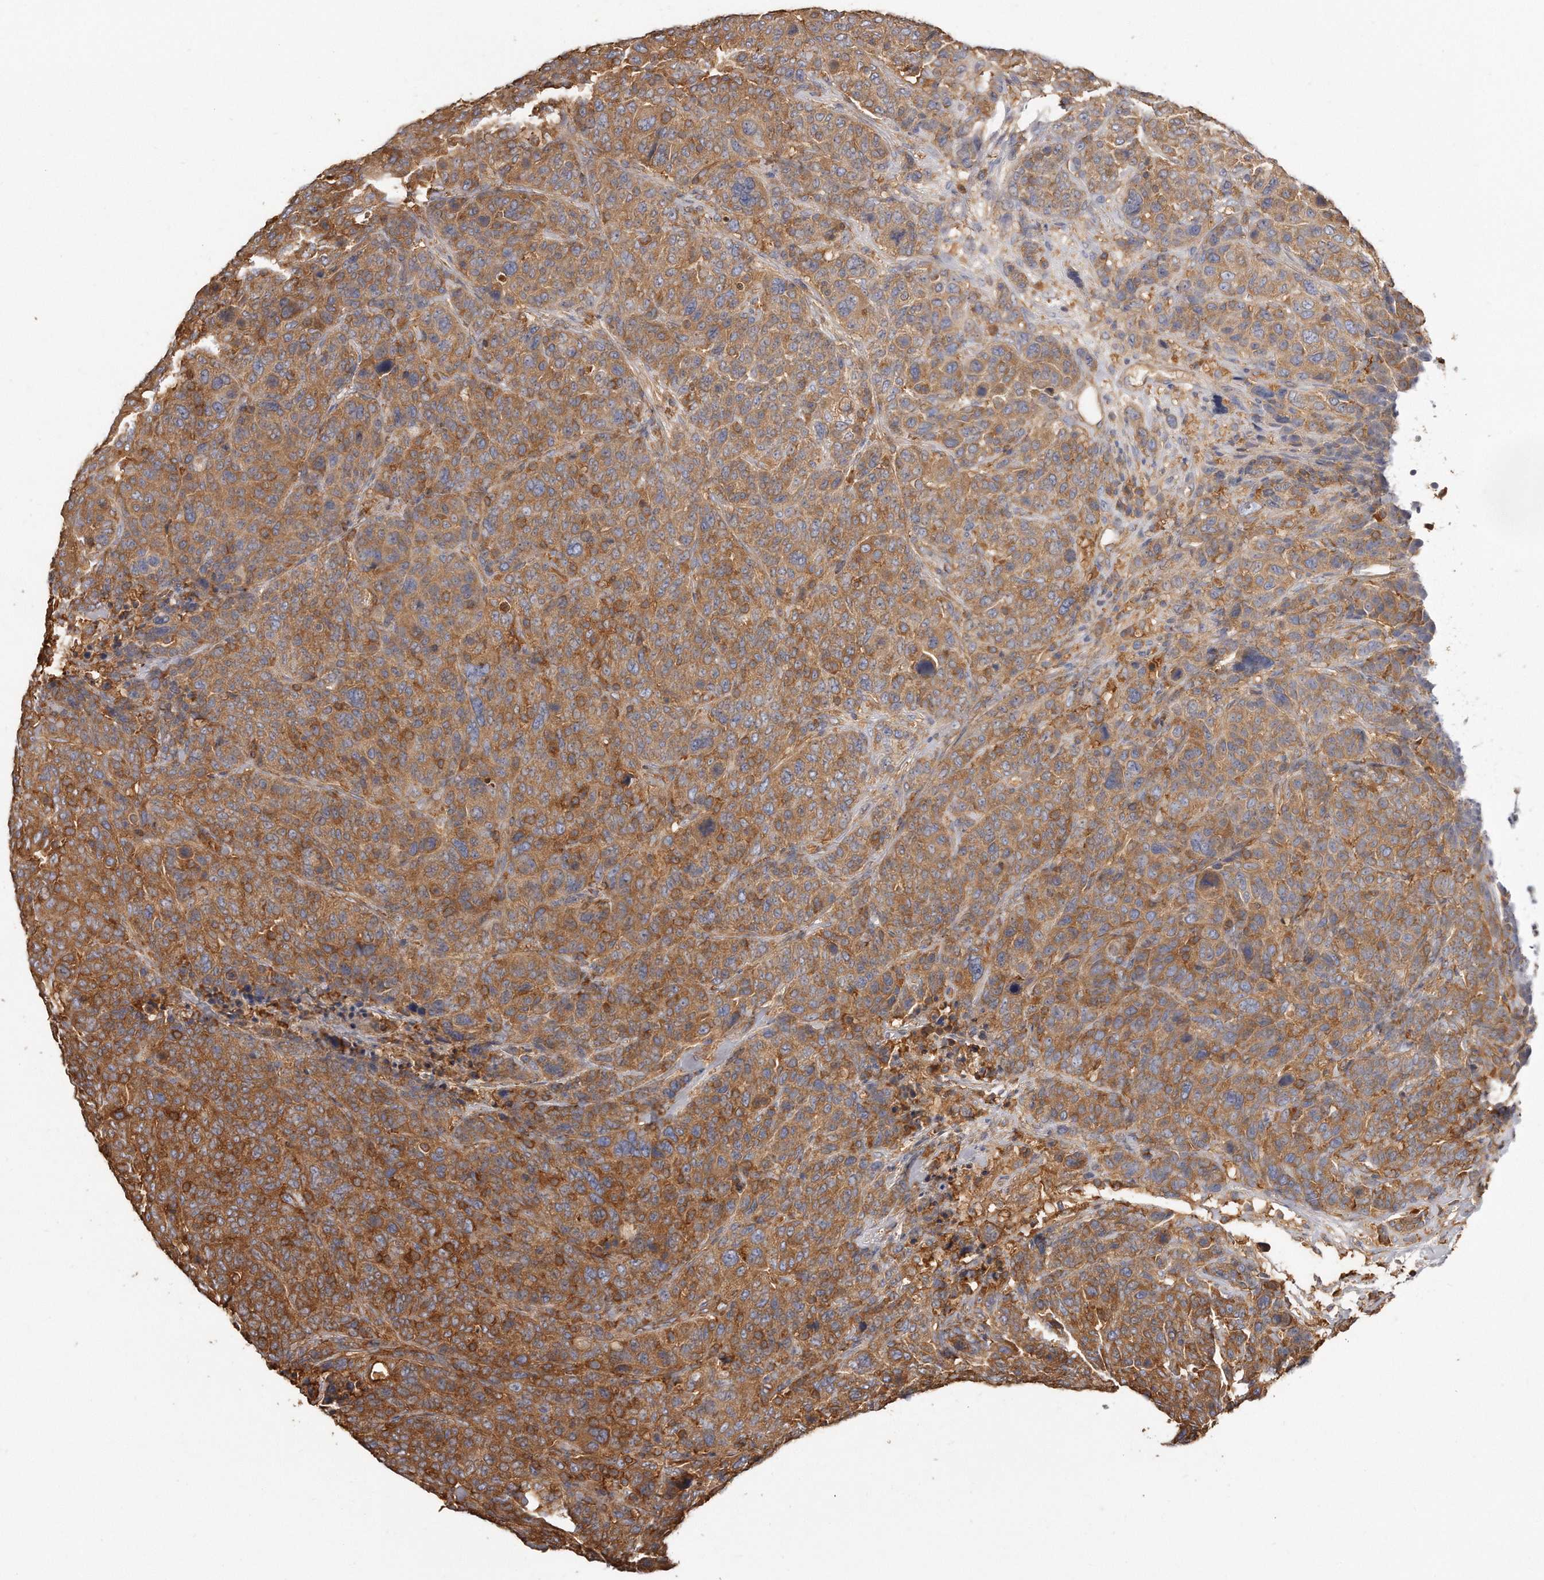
{"staining": {"intensity": "moderate", "quantity": ">75%", "location": "cytoplasmic/membranous"}, "tissue": "breast cancer", "cell_type": "Tumor cells", "image_type": "cancer", "snomed": [{"axis": "morphology", "description": "Duct carcinoma"}, {"axis": "topography", "description": "Breast"}], "caption": "Immunohistochemistry (IHC) staining of breast cancer (invasive ductal carcinoma), which displays medium levels of moderate cytoplasmic/membranous expression in about >75% of tumor cells indicating moderate cytoplasmic/membranous protein staining. The staining was performed using DAB (3,3'-diaminobenzidine) (brown) for protein detection and nuclei were counterstained in hematoxylin (blue).", "gene": "CAP1", "patient": {"sex": "female", "age": 37}}